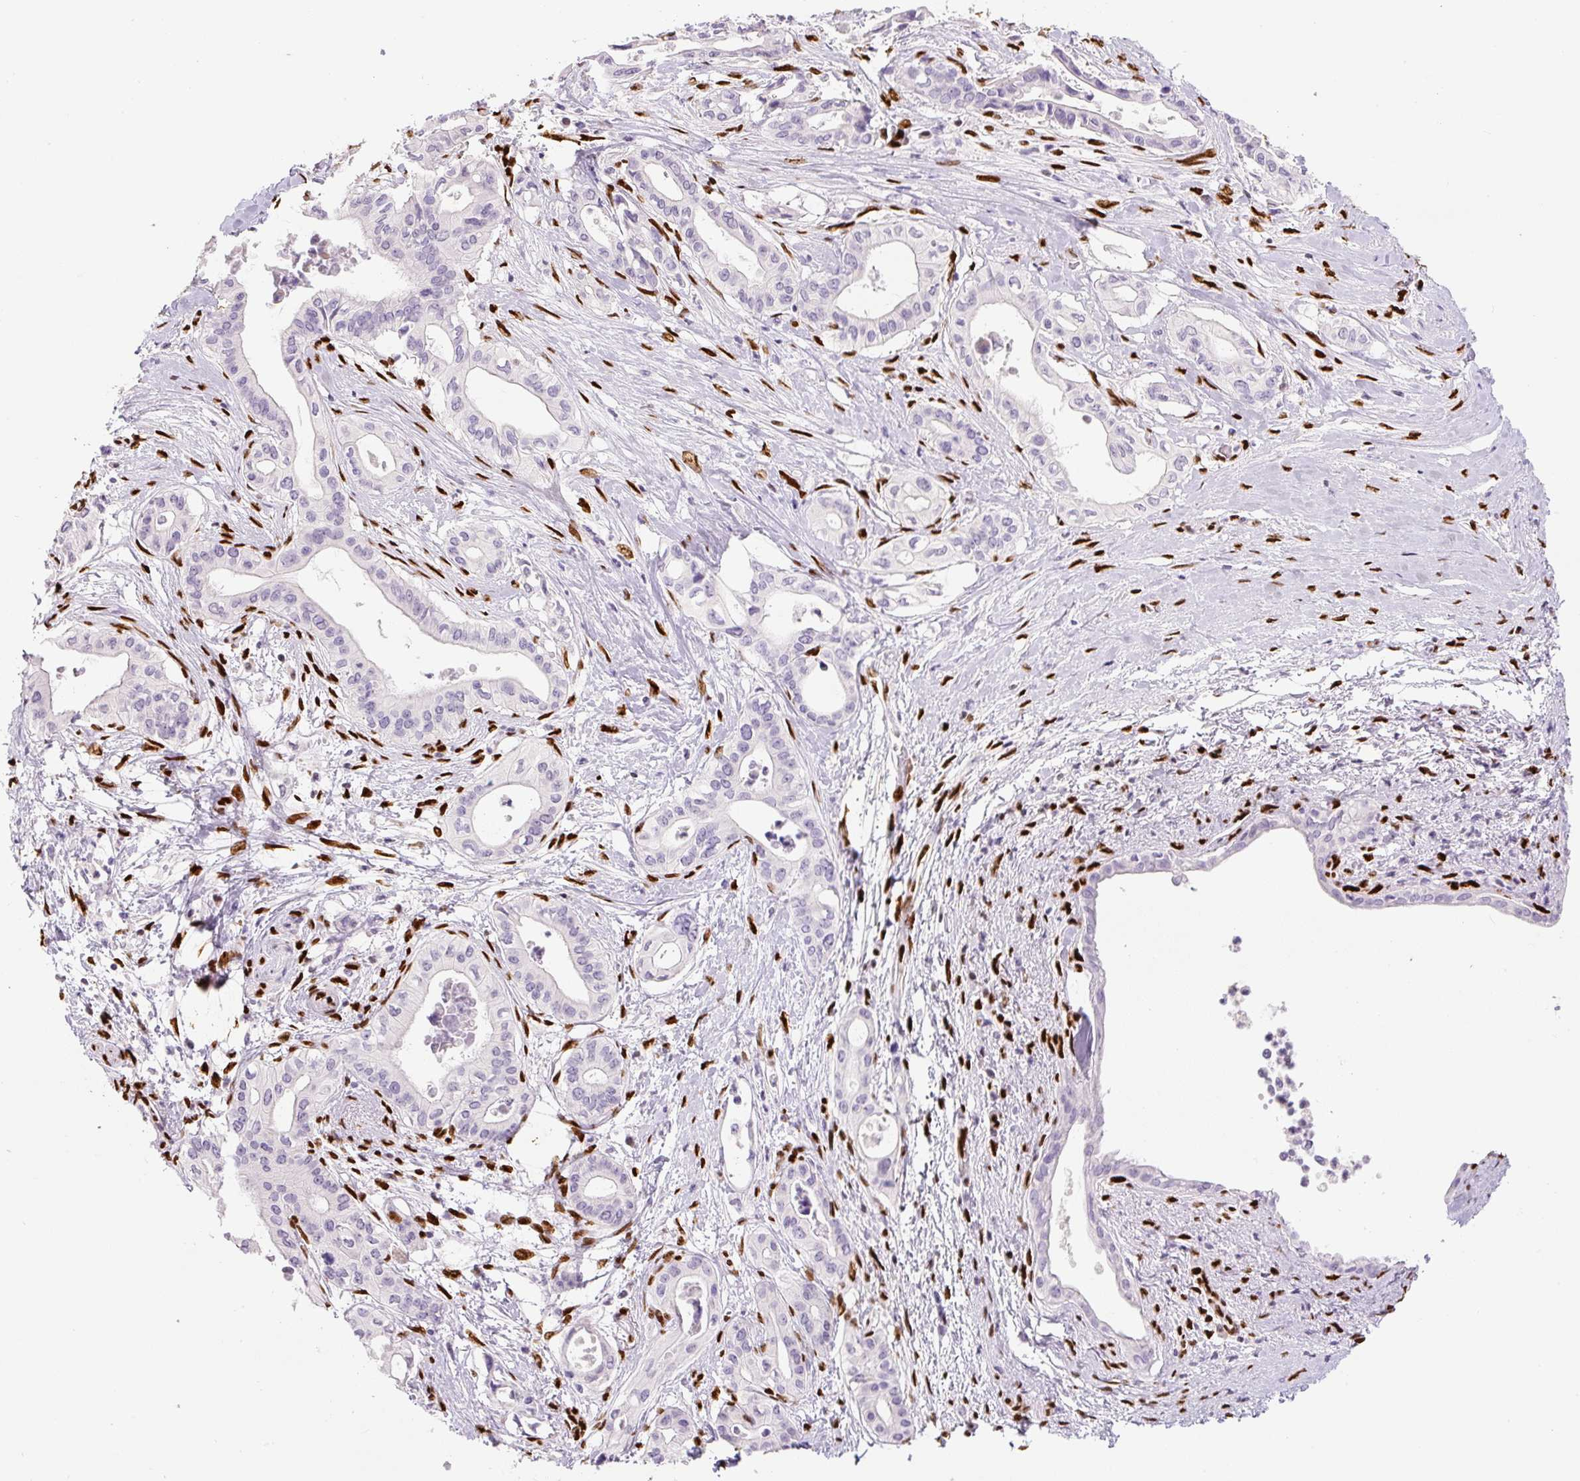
{"staining": {"intensity": "negative", "quantity": "none", "location": "none"}, "tissue": "pancreatic cancer", "cell_type": "Tumor cells", "image_type": "cancer", "snomed": [{"axis": "morphology", "description": "Adenocarcinoma, NOS"}, {"axis": "topography", "description": "Pancreas"}], "caption": "IHC of adenocarcinoma (pancreatic) reveals no positivity in tumor cells.", "gene": "ZEB1", "patient": {"sex": "female", "age": 77}}